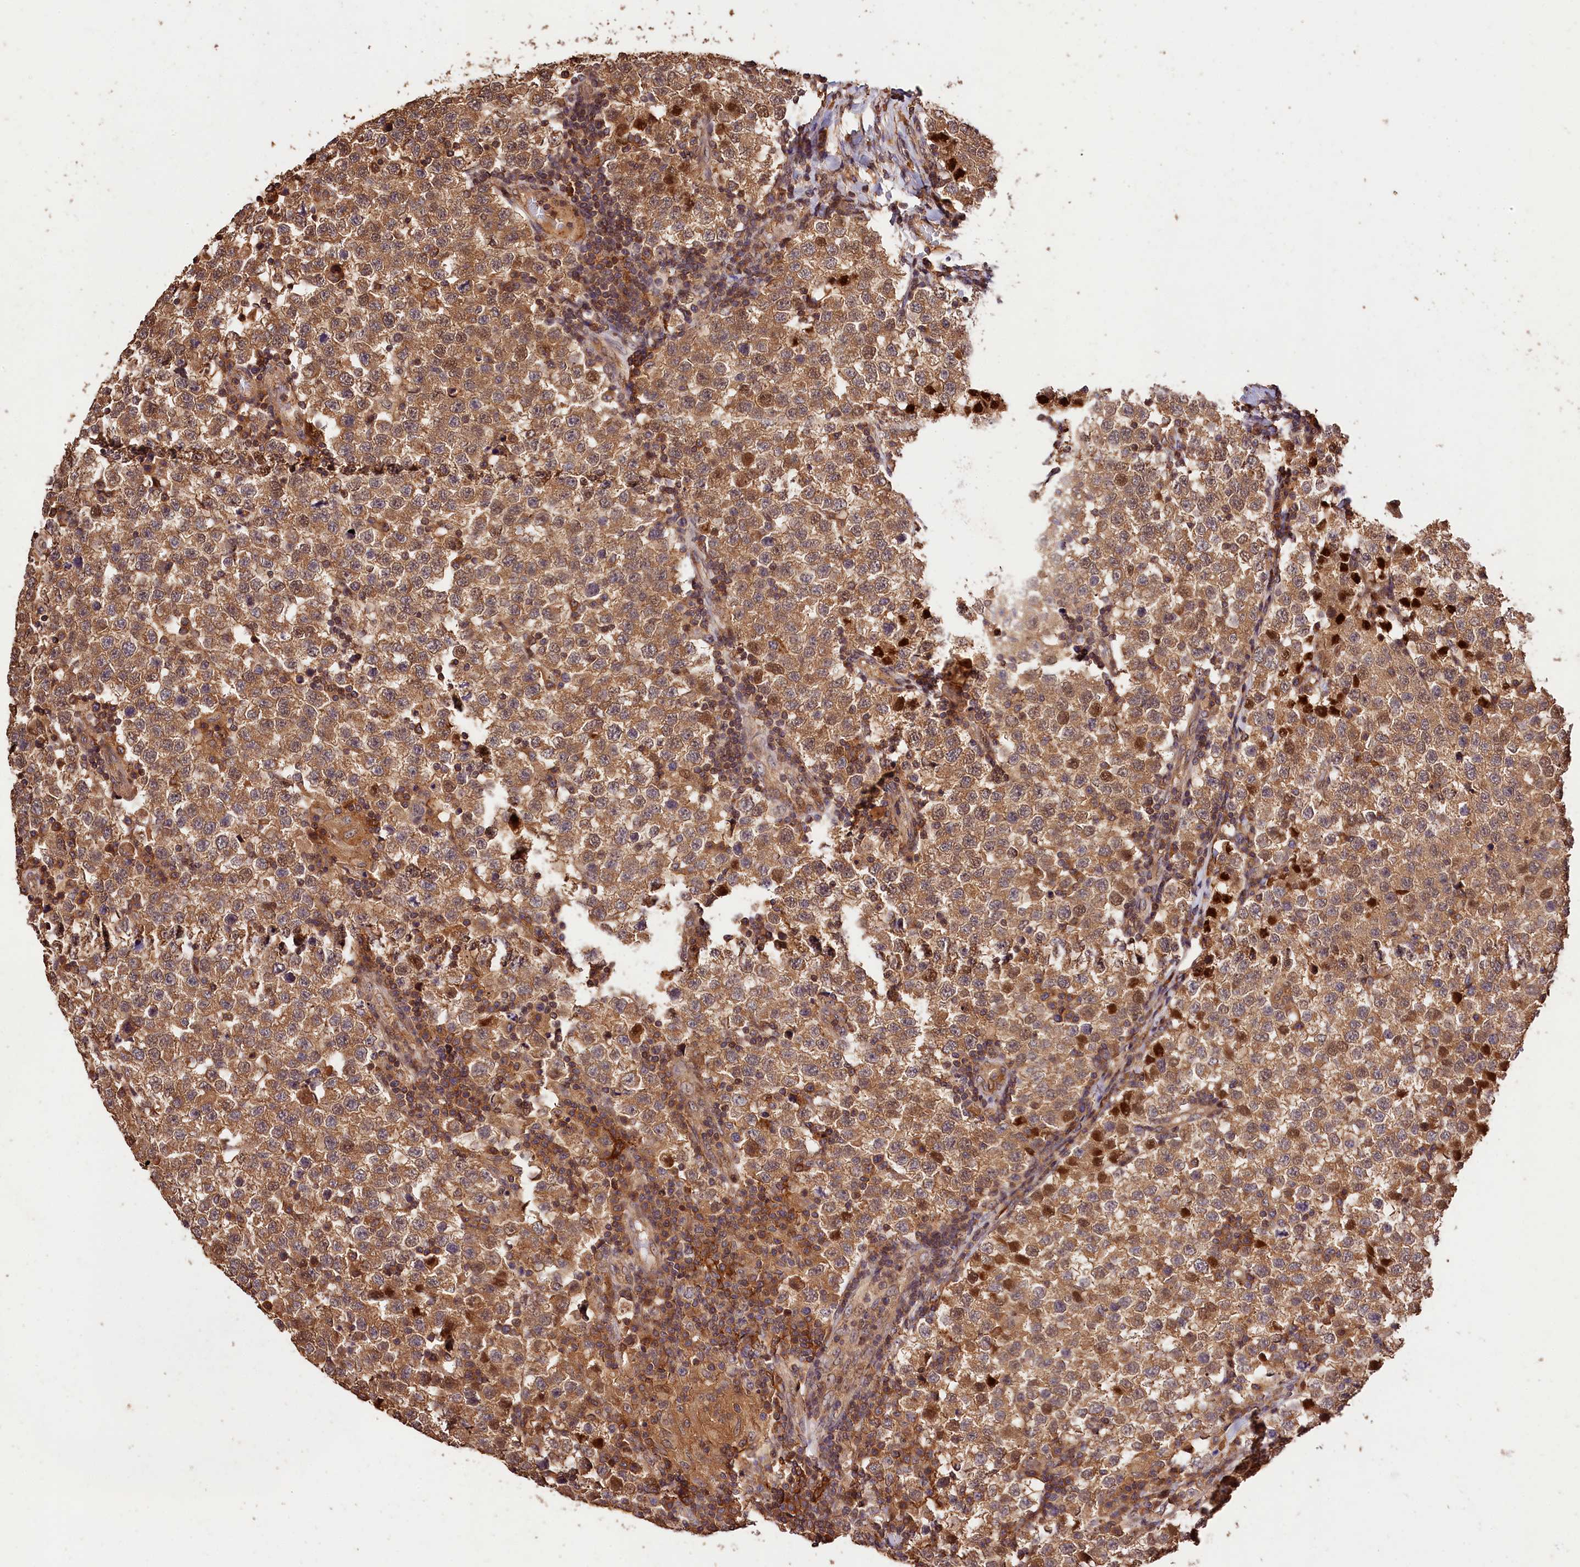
{"staining": {"intensity": "moderate", "quantity": ">75%", "location": "cytoplasmic/membranous,nuclear"}, "tissue": "testis cancer", "cell_type": "Tumor cells", "image_type": "cancer", "snomed": [{"axis": "morphology", "description": "Seminoma, NOS"}, {"axis": "topography", "description": "Testis"}], "caption": "This photomicrograph demonstrates immunohistochemistry (IHC) staining of human seminoma (testis), with medium moderate cytoplasmic/membranous and nuclear positivity in about >75% of tumor cells.", "gene": "KPTN", "patient": {"sex": "male", "age": 34}}